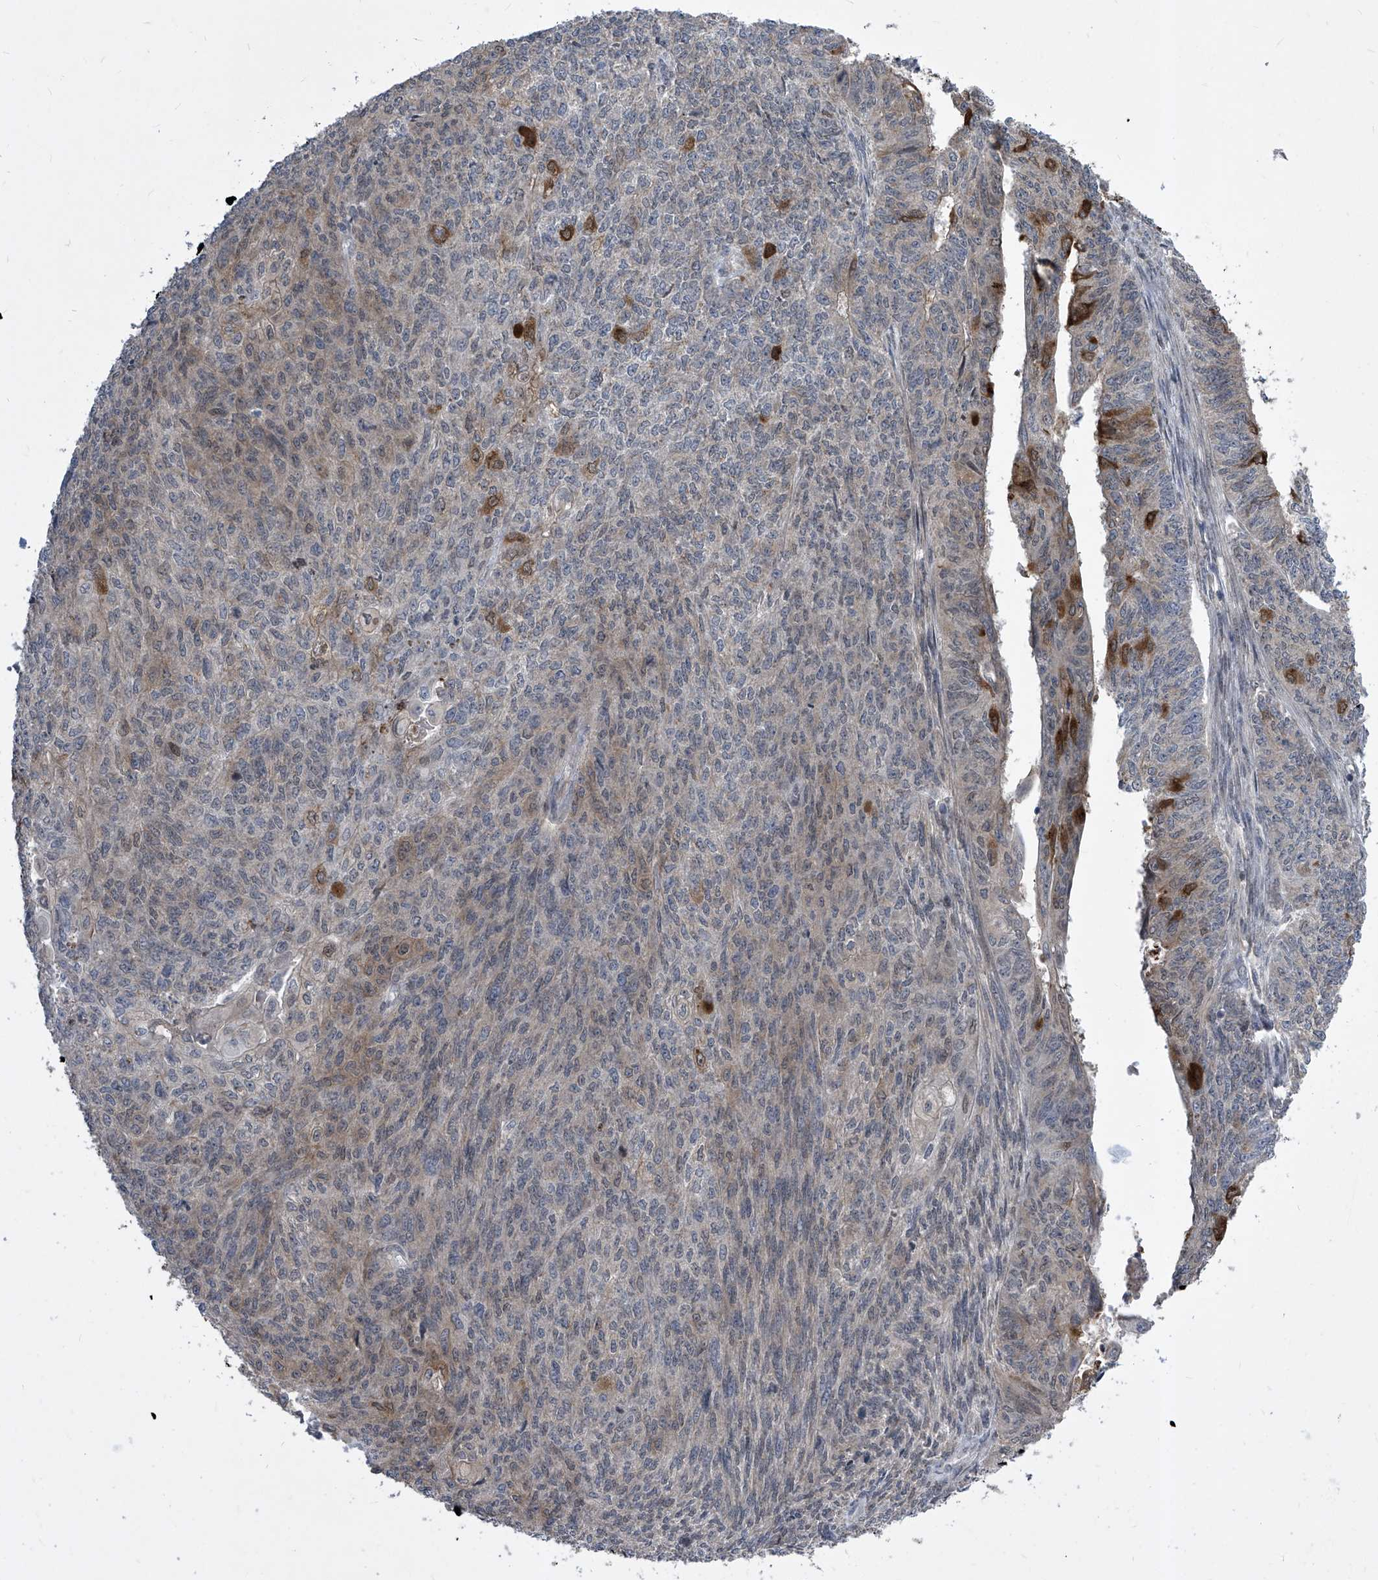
{"staining": {"intensity": "strong", "quantity": "<25%", "location": "cytoplasmic/membranous"}, "tissue": "endometrial cancer", "cell_type": "Tumor cells", "image_type": "cancer", "snomed": [{"axis": "morphology", "description": "Adenocarcinoma, NOS"}, {"axis": "topography", "description": "Endometrium"}], "caption": "This micrograph reveals endometrial adenocarcinoma stained with IHC to label a protein in brown. The cytoplasmic/membranous of tumor cells show strong positivity for the protein. Nuclei are counter-stained blue.", "gene": "CETN2", "patient": {"sex": "female", "age": 32}}